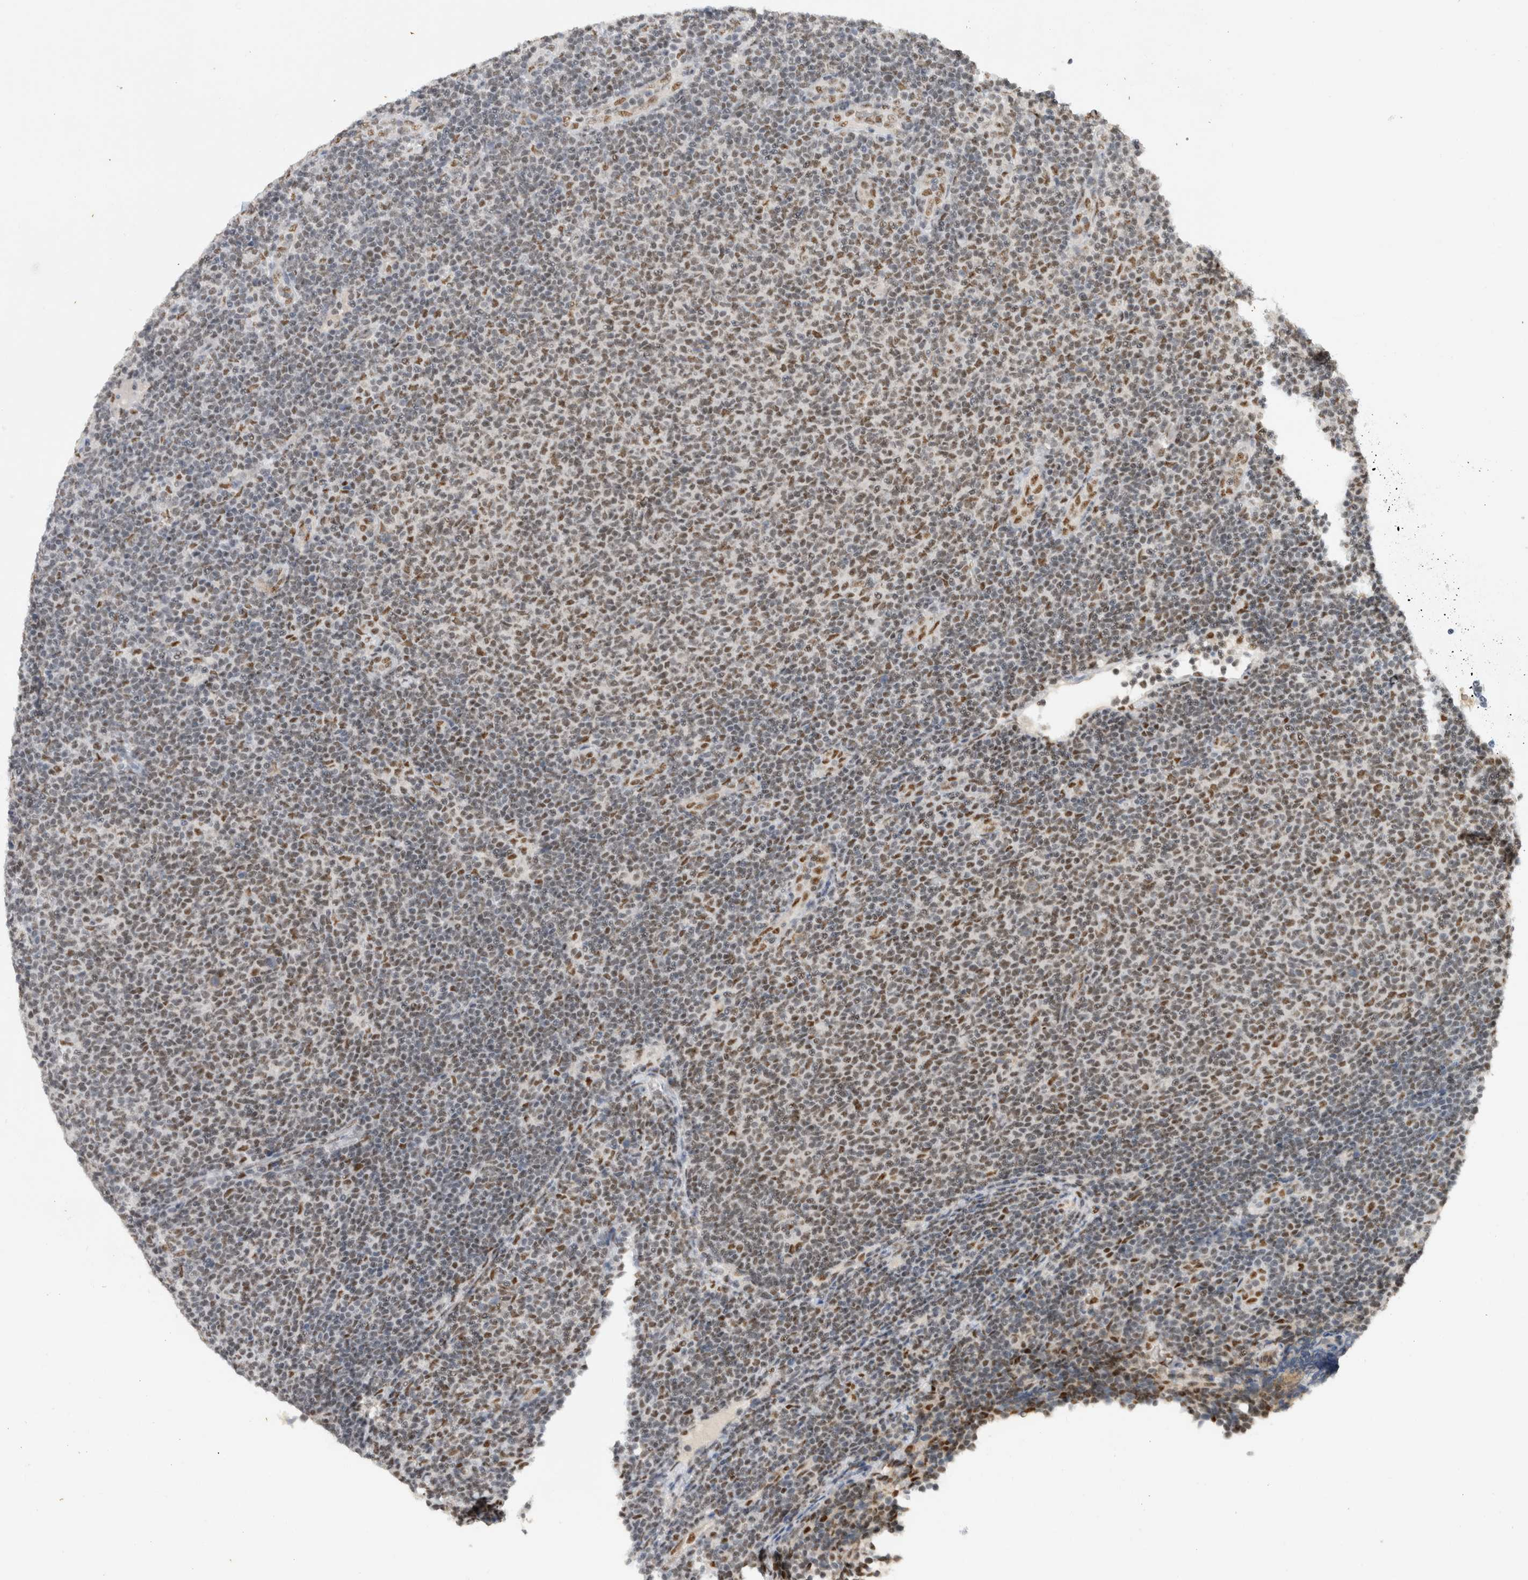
{"staining": {"intensity": "moderate", "quantity": ">75%", "location": "nuclear"}, "tissue": "lymphoma", "cell_type": "Tumor cells", "image_type": "cancer", "snomed": [{"axis": "morphology", "description": "Malignant lymphoma, non-Hodgkin's type, Low grade"}, {"axis": "topography", "description": "Lymph node"}], "caption": "Tumor cells reveal medium levels of moderate nuclear expression in approximately >75% of cells in human malignant lymphoma, non-Hodgkin's type (low-grade).", "gene": "DDX42", "patient": {"sex": "male", "age": 66}}